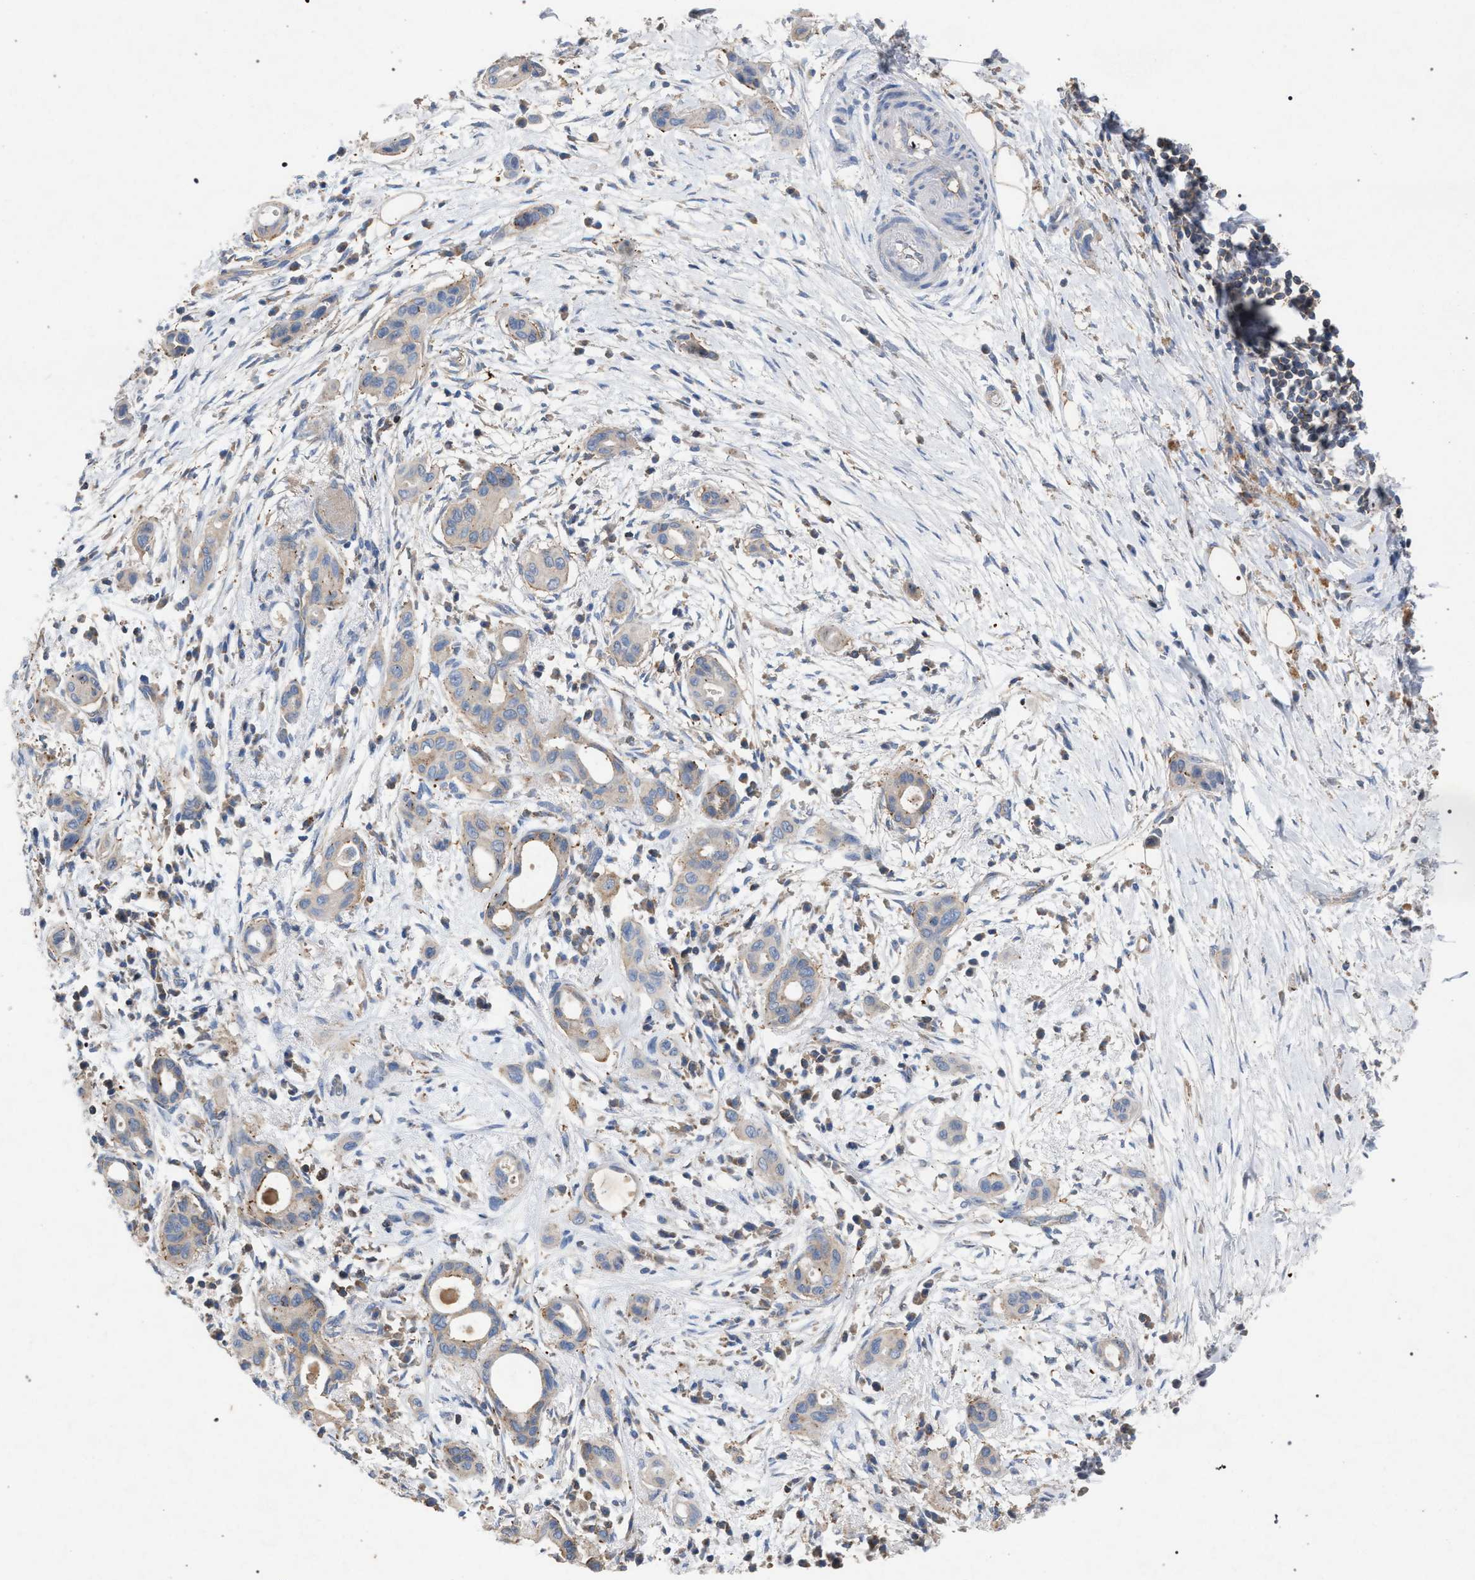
{"staining": {"intensity": "weak", "quantity": "<25%", "location": "cytoplasmic/membranous"}, "tissue": "pancreatic cancer", "cell_type": "Tumor cells", "image_type": "cancer", "snomed": [{"axis": "morphology", "description": "Adenocarcinoma, NOS"}, {"axis": "topography", "description": "Pancreas"}], "caption": "Tumor cells show no significant staining in pancreatic cancer (adenocarcinoma).", "gene": "VPS13A", "patient": {"sex": "male", "age": 59}}